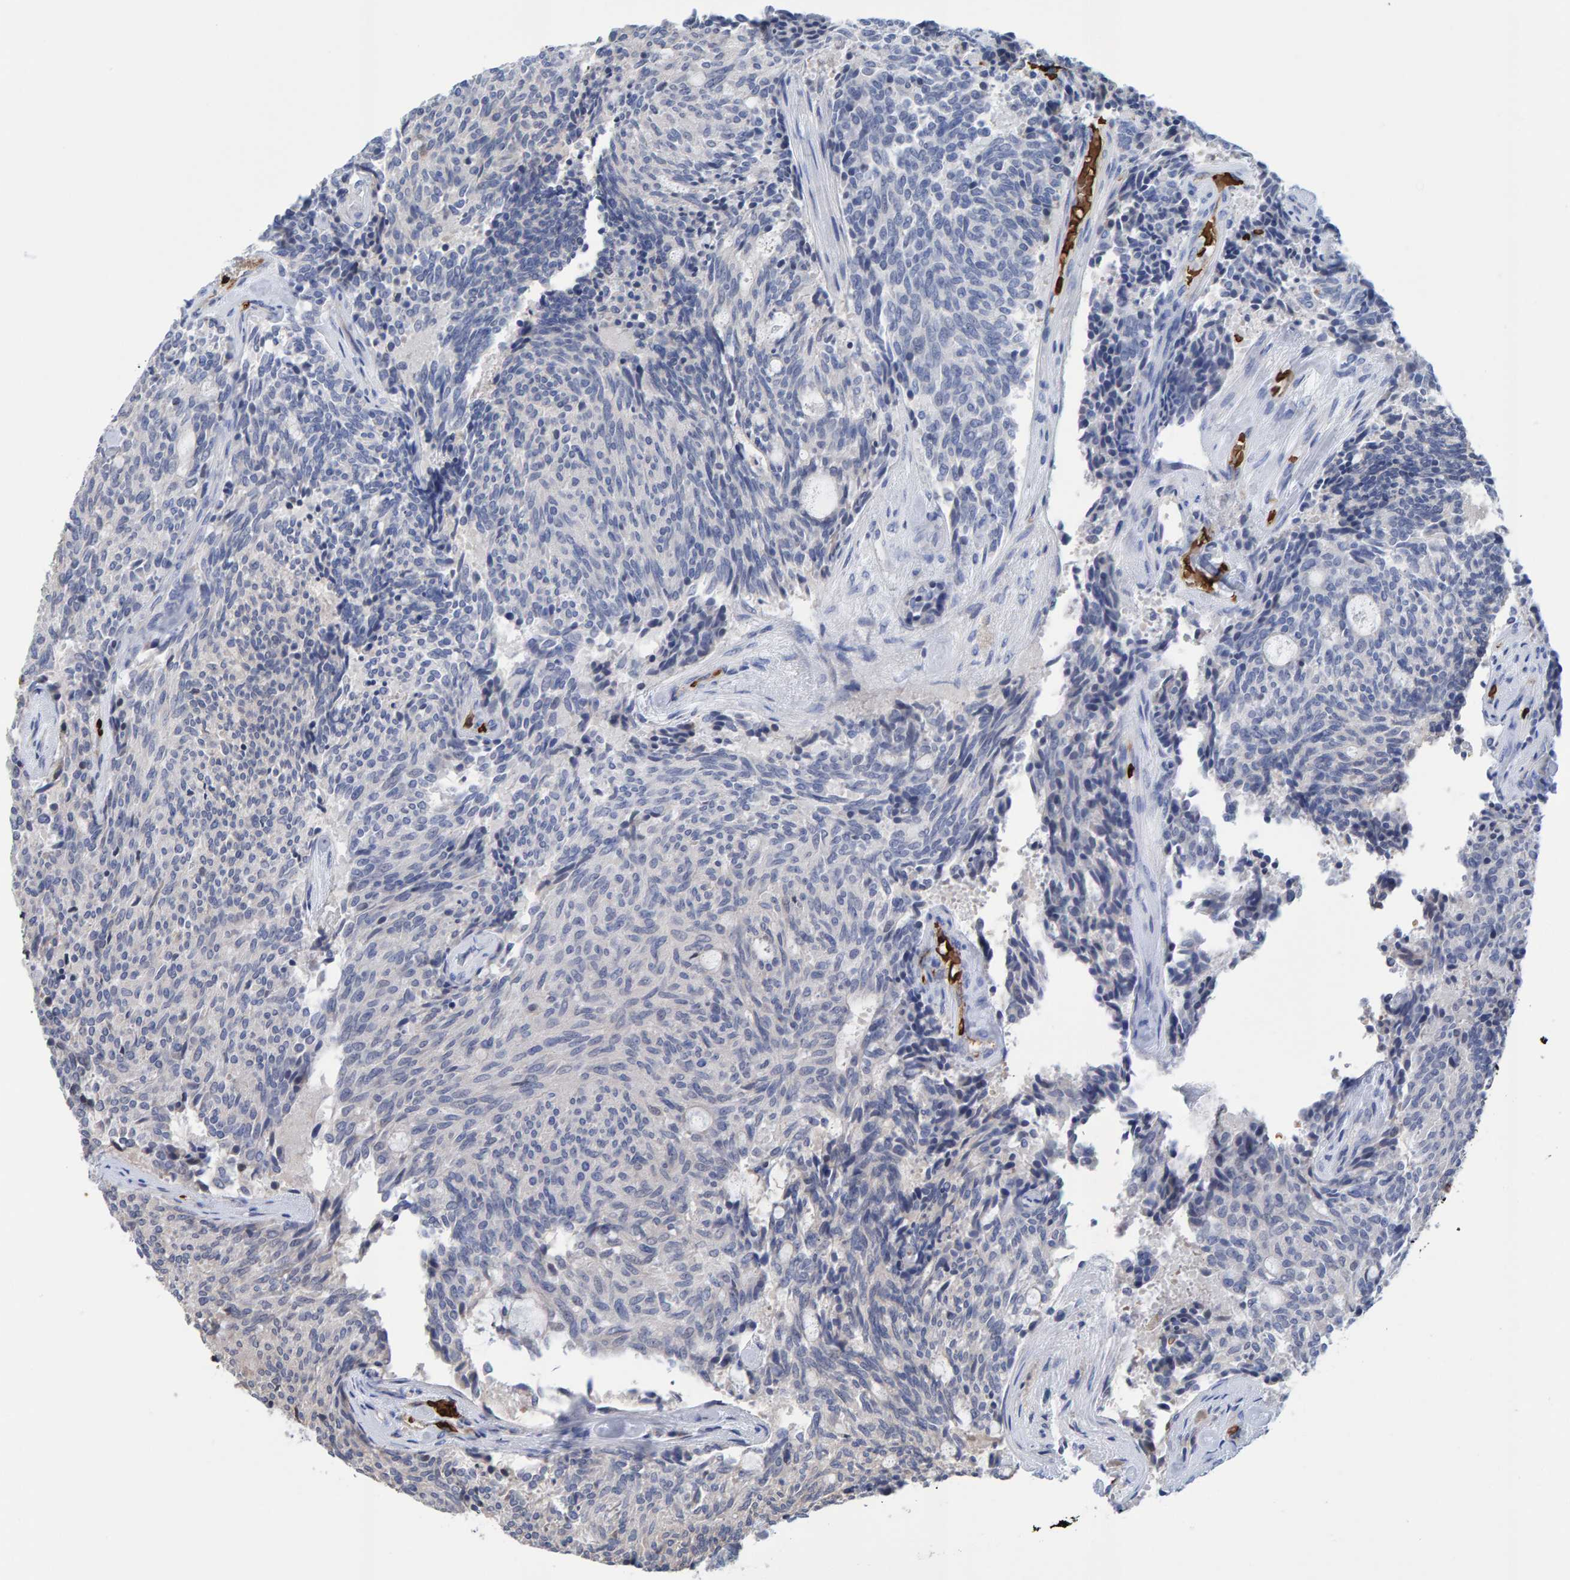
{"staining": {"intensity": "negative", "quantity": "none", "location": "none"}, "tissue": "carcinoid", "cell_type": "Tumor cells", "image_type": "cancer", "snomed": [{"axis": "morphology", "description": "Carcinoid, malignant, NOS"}, {"axis": "topography", "description": "Pancreas"}], "caption": "The immunohistochemistry micrograph has no significant positivity in tumor cells of carcinoid tissue.", "gene": "VPS9D1", "patient": {"sex": "female", "age": 54}}